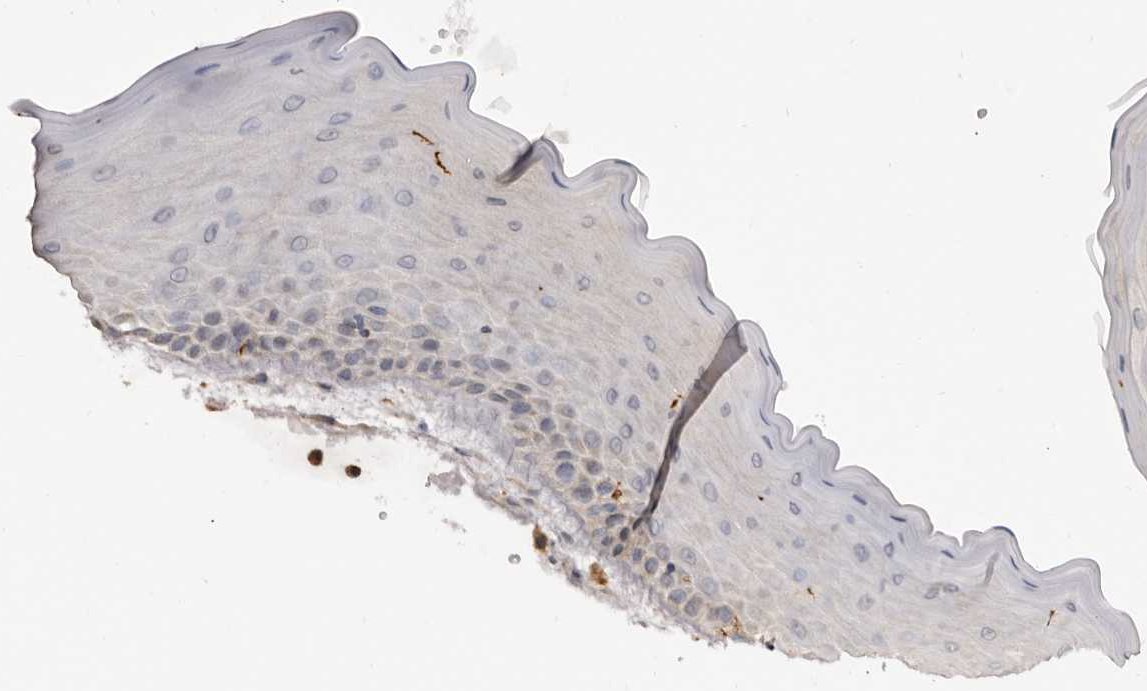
{"staining": {"intensity": "negative", "quantity": "none", "location": "none"}, "tissue": "oral mucosa", "cell_type": "Squamous epithelial cells", "image_type": "normal", "snomed": [{"axis": "morphology", "description": "Normal tissue, NOS"}, {"axis": "topography", "description": "Oral tissue"}], "caption": "DAB (3,3'-diaminobenzidine) immunohistochemical staining of normal human oral mucosa shows no significant staining in squamous epithelial cells.", "gene": "TNNI1", "patient": {"sex": "male", "age": 13}}